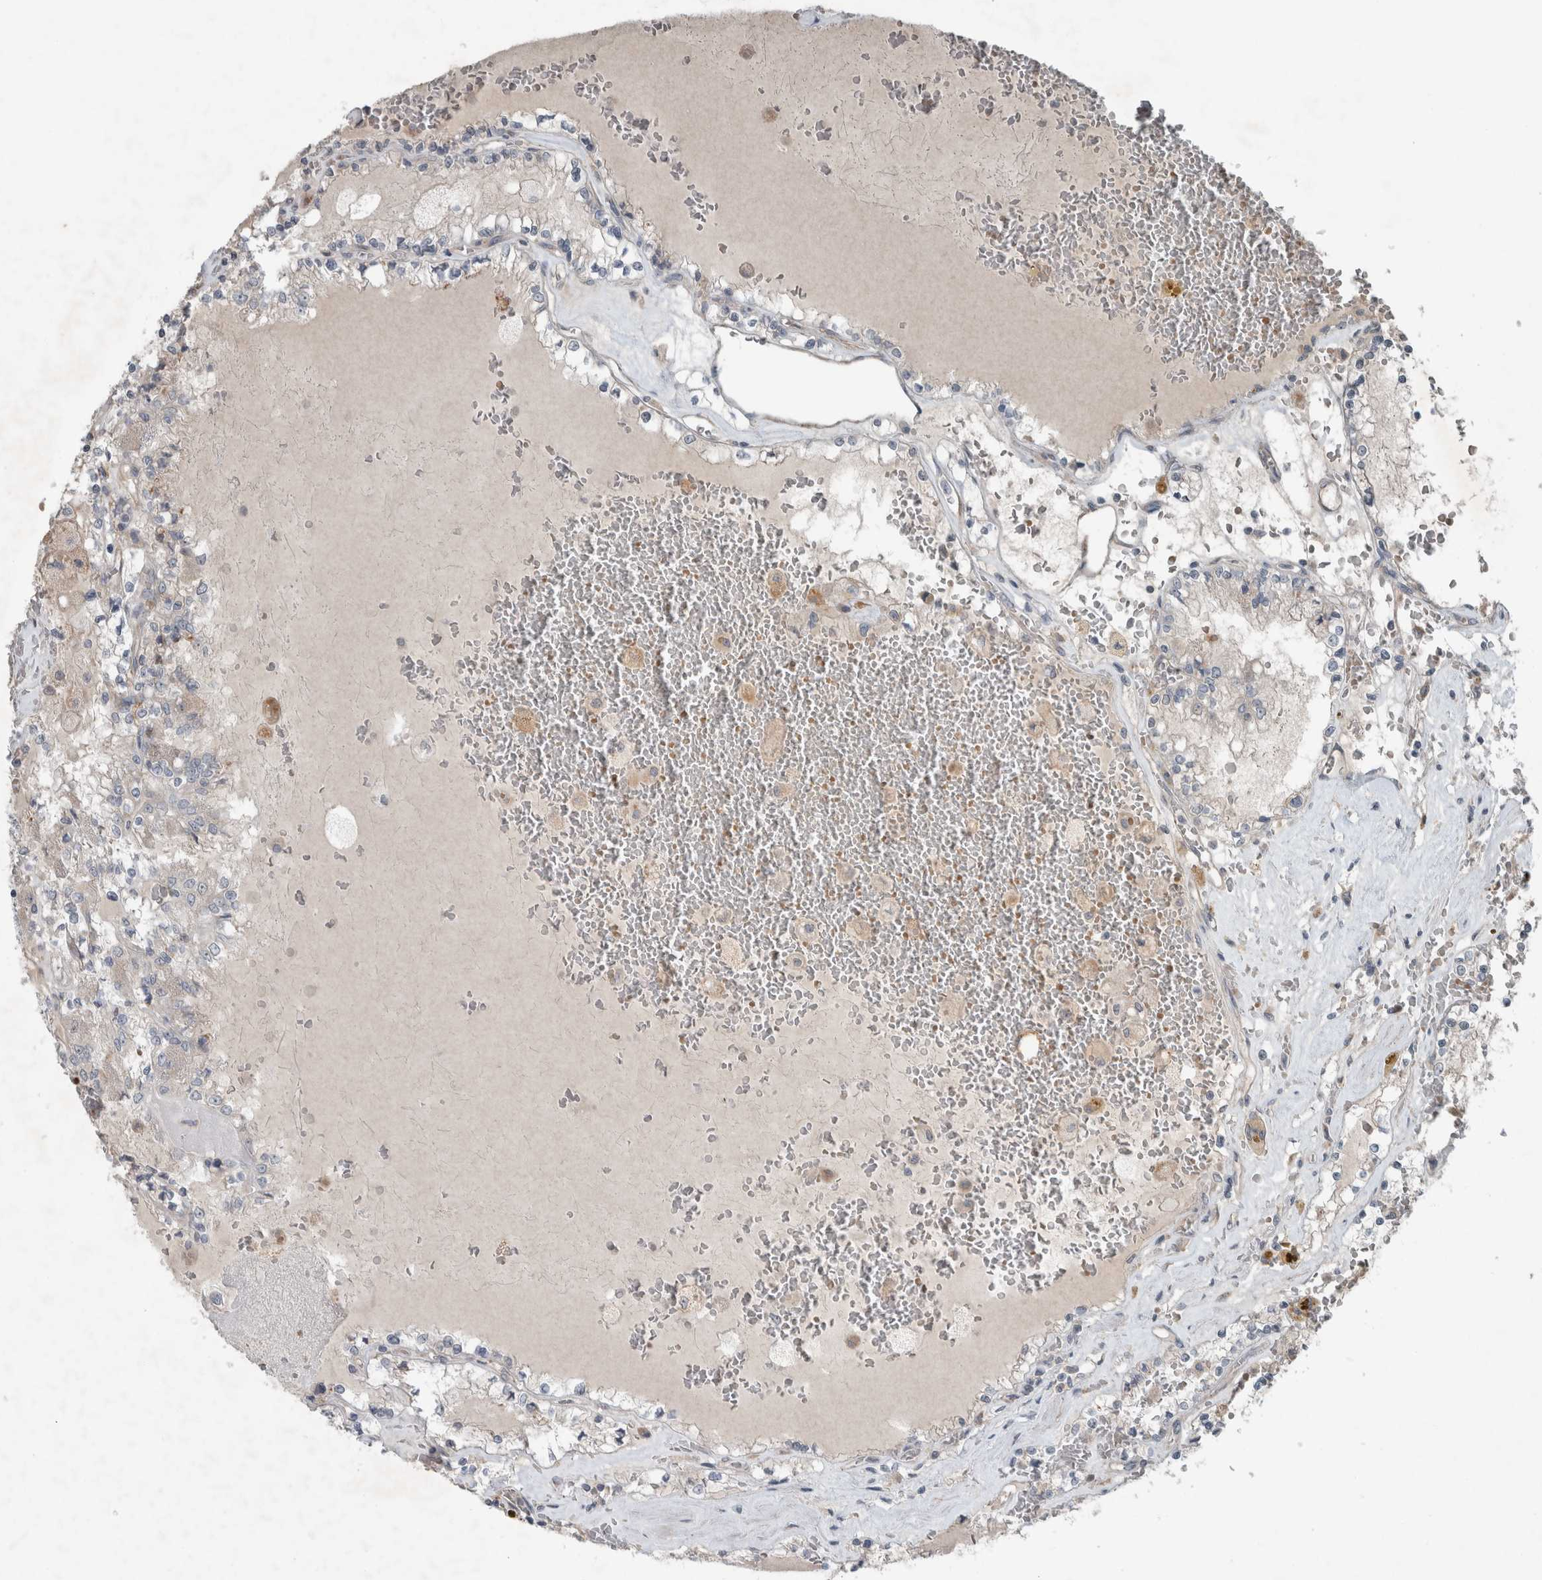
{"staining": {"intensity": "negative", "quantity": "none", "location": "none"}, "tissue": "renal cancer", "cell_type": "Tumor cells", "image_type": "cancer", "snomed": [{"axis": "morphology", "description": "Adenocarcinoma, NOS"}, {"axis": "topography", "description": "Kidney"}], "caption": "The micrograph shows no staining of tumor cells in renal cancer (adenocarcinoma).", "gene": "JADE2", "patient": {"sex": "female", "age": 56}}